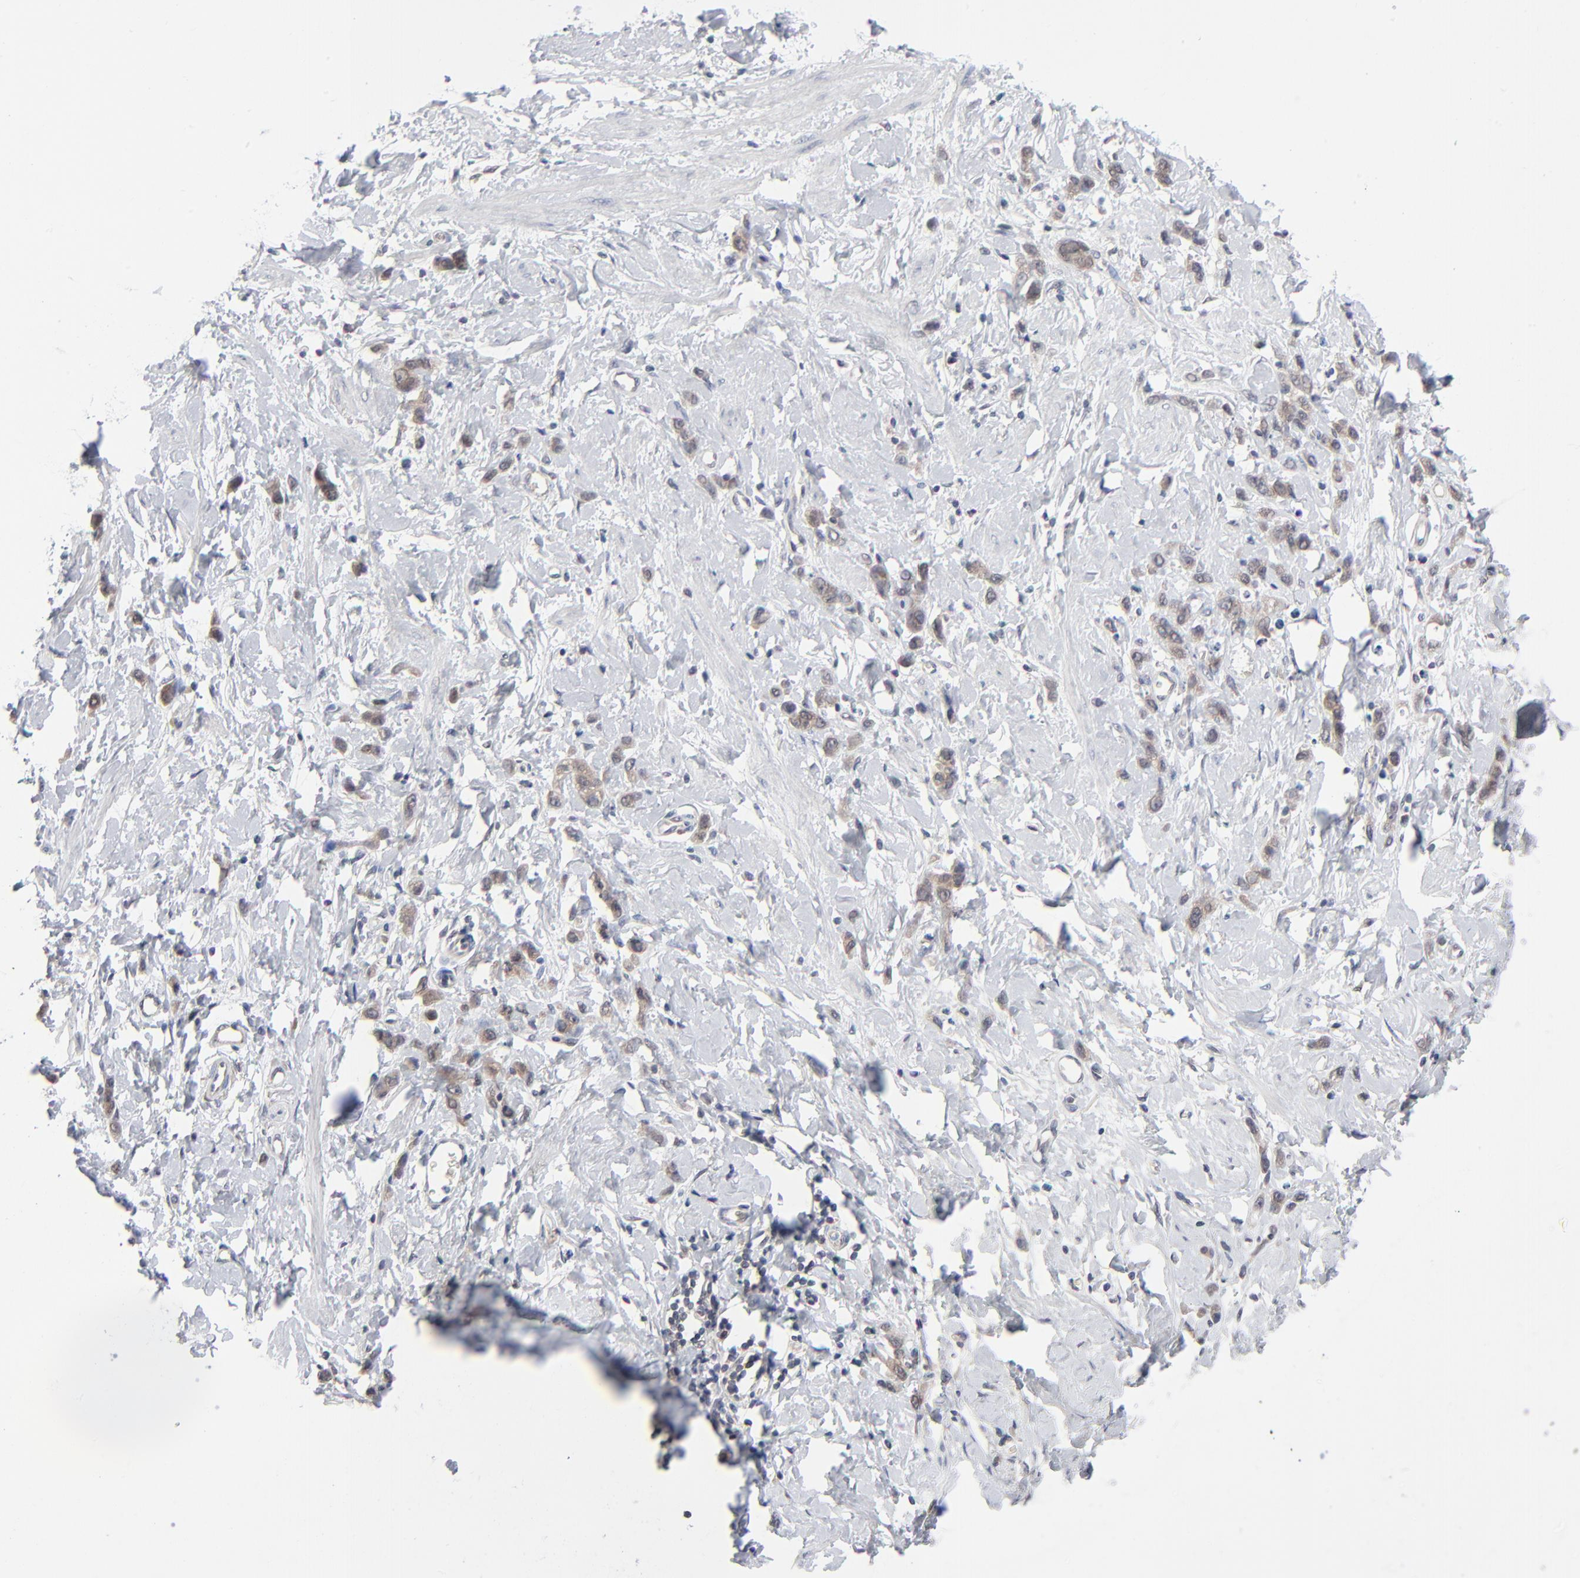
{"staining": {"intensity": "weak", "quantity": ">75%", "location": "cytoplasmic/membranous"}, "tissue": "stomach cancer", "cell_type": "Tumor cells", "image_type": "cancer", "snomed": [{"axis": "morphology", "description": "Normal tissue, NOS"}, {"axis": "morphology", "description": "Adenocarcinoma, NOS"}, {"axis": "topography", "description": "Stomach"}], "caption": "Stomach adenocarcinoma stained with immunohistochemistry reveals weak cytoplasmic/membranous expression in about >75% of tumor cells. The staining is performed using DAB (3,3'-diaminobenzidine) brown chromogen to label protein expression. The nuclei are counter-stained blue using hematoxylin.", "gene": "RPS6KB1", "patient": {"sex": "male", "age": 82}}